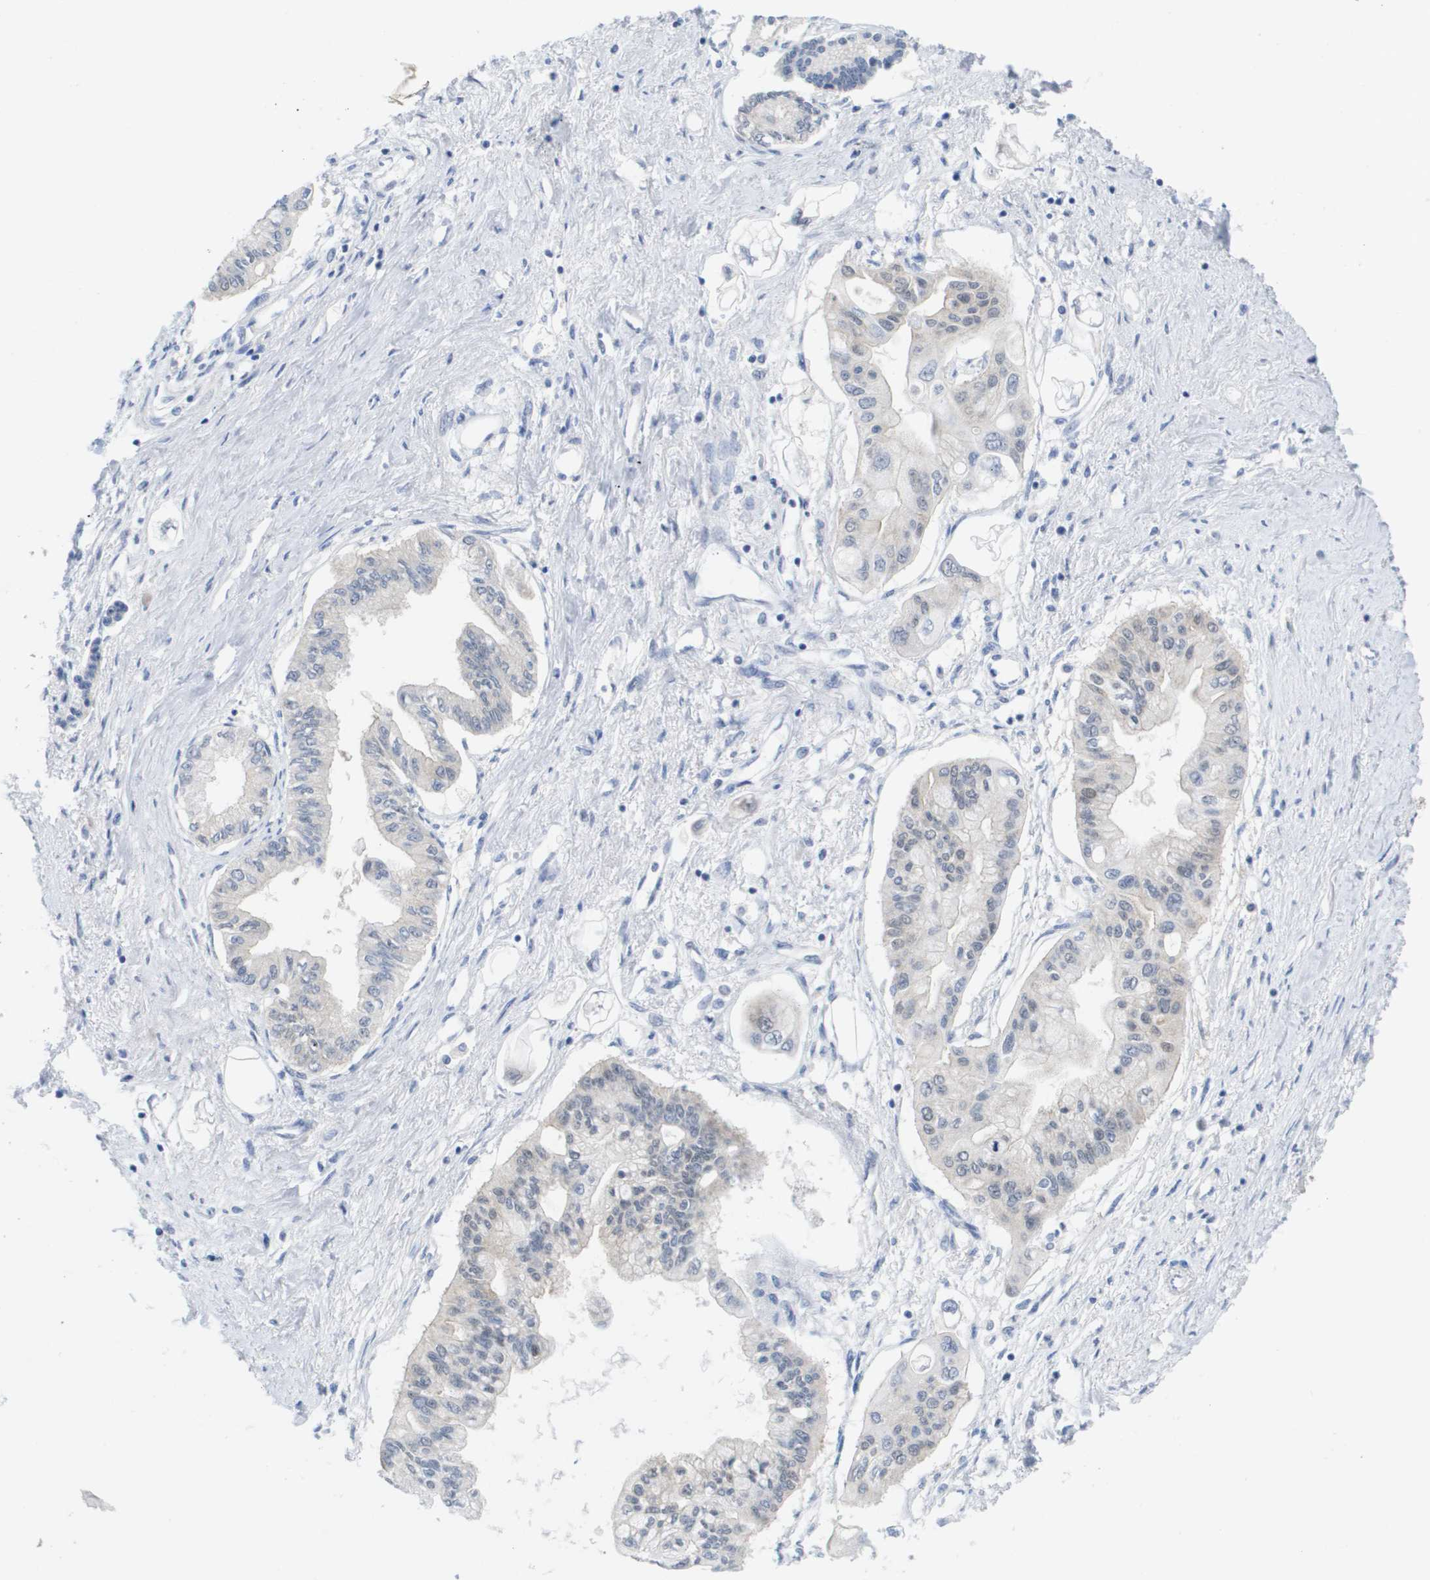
{"staining": {"intensity": "weak", "quantity": "<25%", "location": "nuclear"}, "tissue": "pancreatic cancer", "cell_type": "Tumor cells", "image_type": "cancer", "snomed": [{"axis": "morphology", "description": "Adenocarcinoma, NOS"}, {"axis": "topography", "description": "Pancreas"}], "caption": "This is an IHC micrograph of human pancreatic cancer (adenocarcinoma). There is no positivity in tumor cells.", "gene": "FKBP4", "patient": {"sex": "female", "age": 77}}